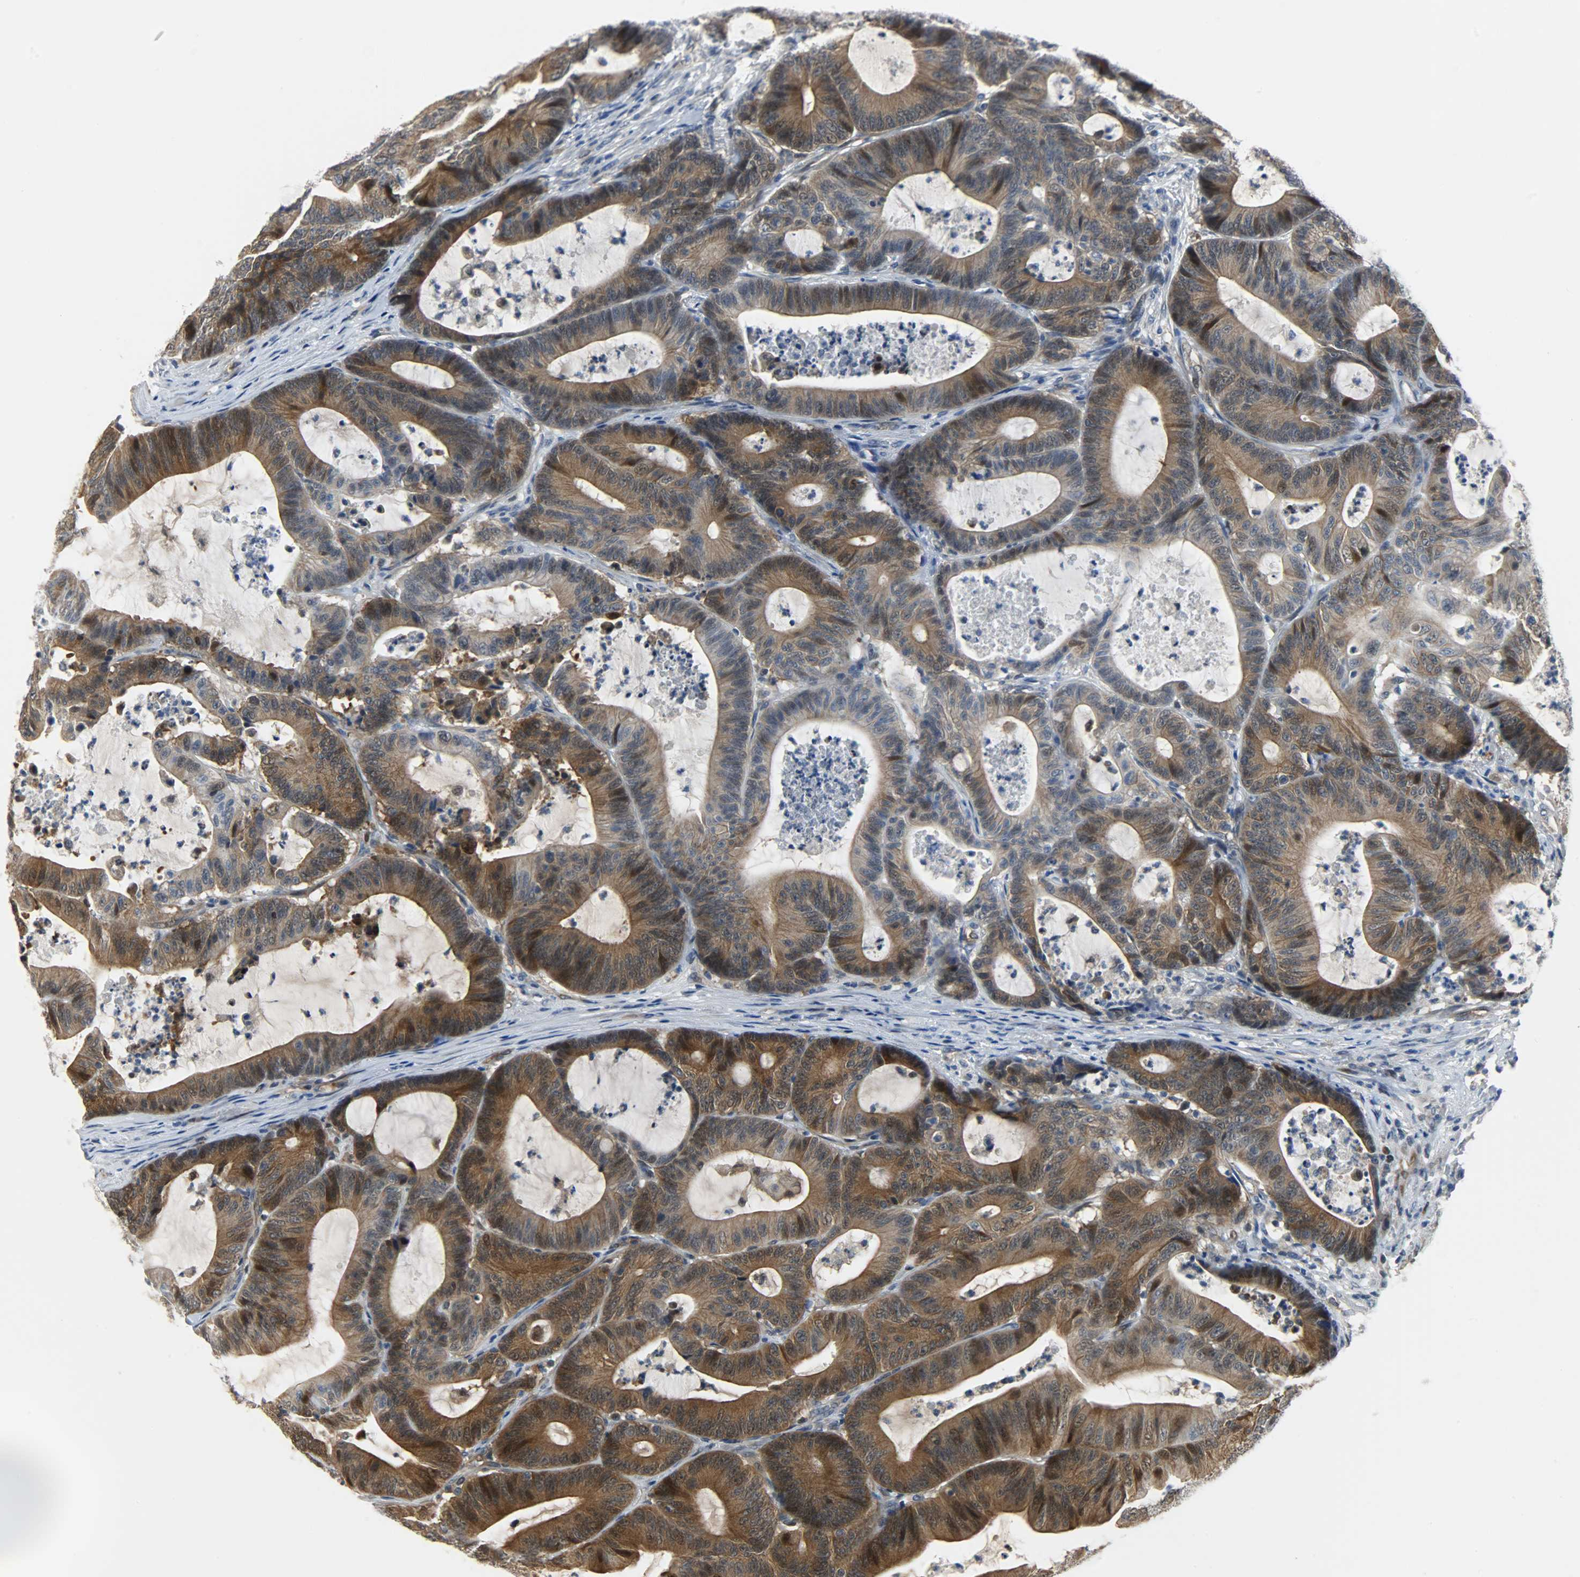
{"staining": {"intensity": "strong", "quantity": ">75%", "location": "cytoplasmic/membranous,nuclear"}, "tissue": "colorectal cancer", "cell_type": "Tumor cells", "image_type": "cancer", "snomed": [{"axis": "morphology", "description": "Adenocarcinoma, NOS"}, {"axis": "topography", "description": "Colon"}], "caption": "A brown stain highlights strong cytoplasmic/membranous and nuclear staining of a protein in human colorectal cancer tumor cells.", "gene": "EIF4EBP1", "patient": {"sex": "female", "age": 84}}